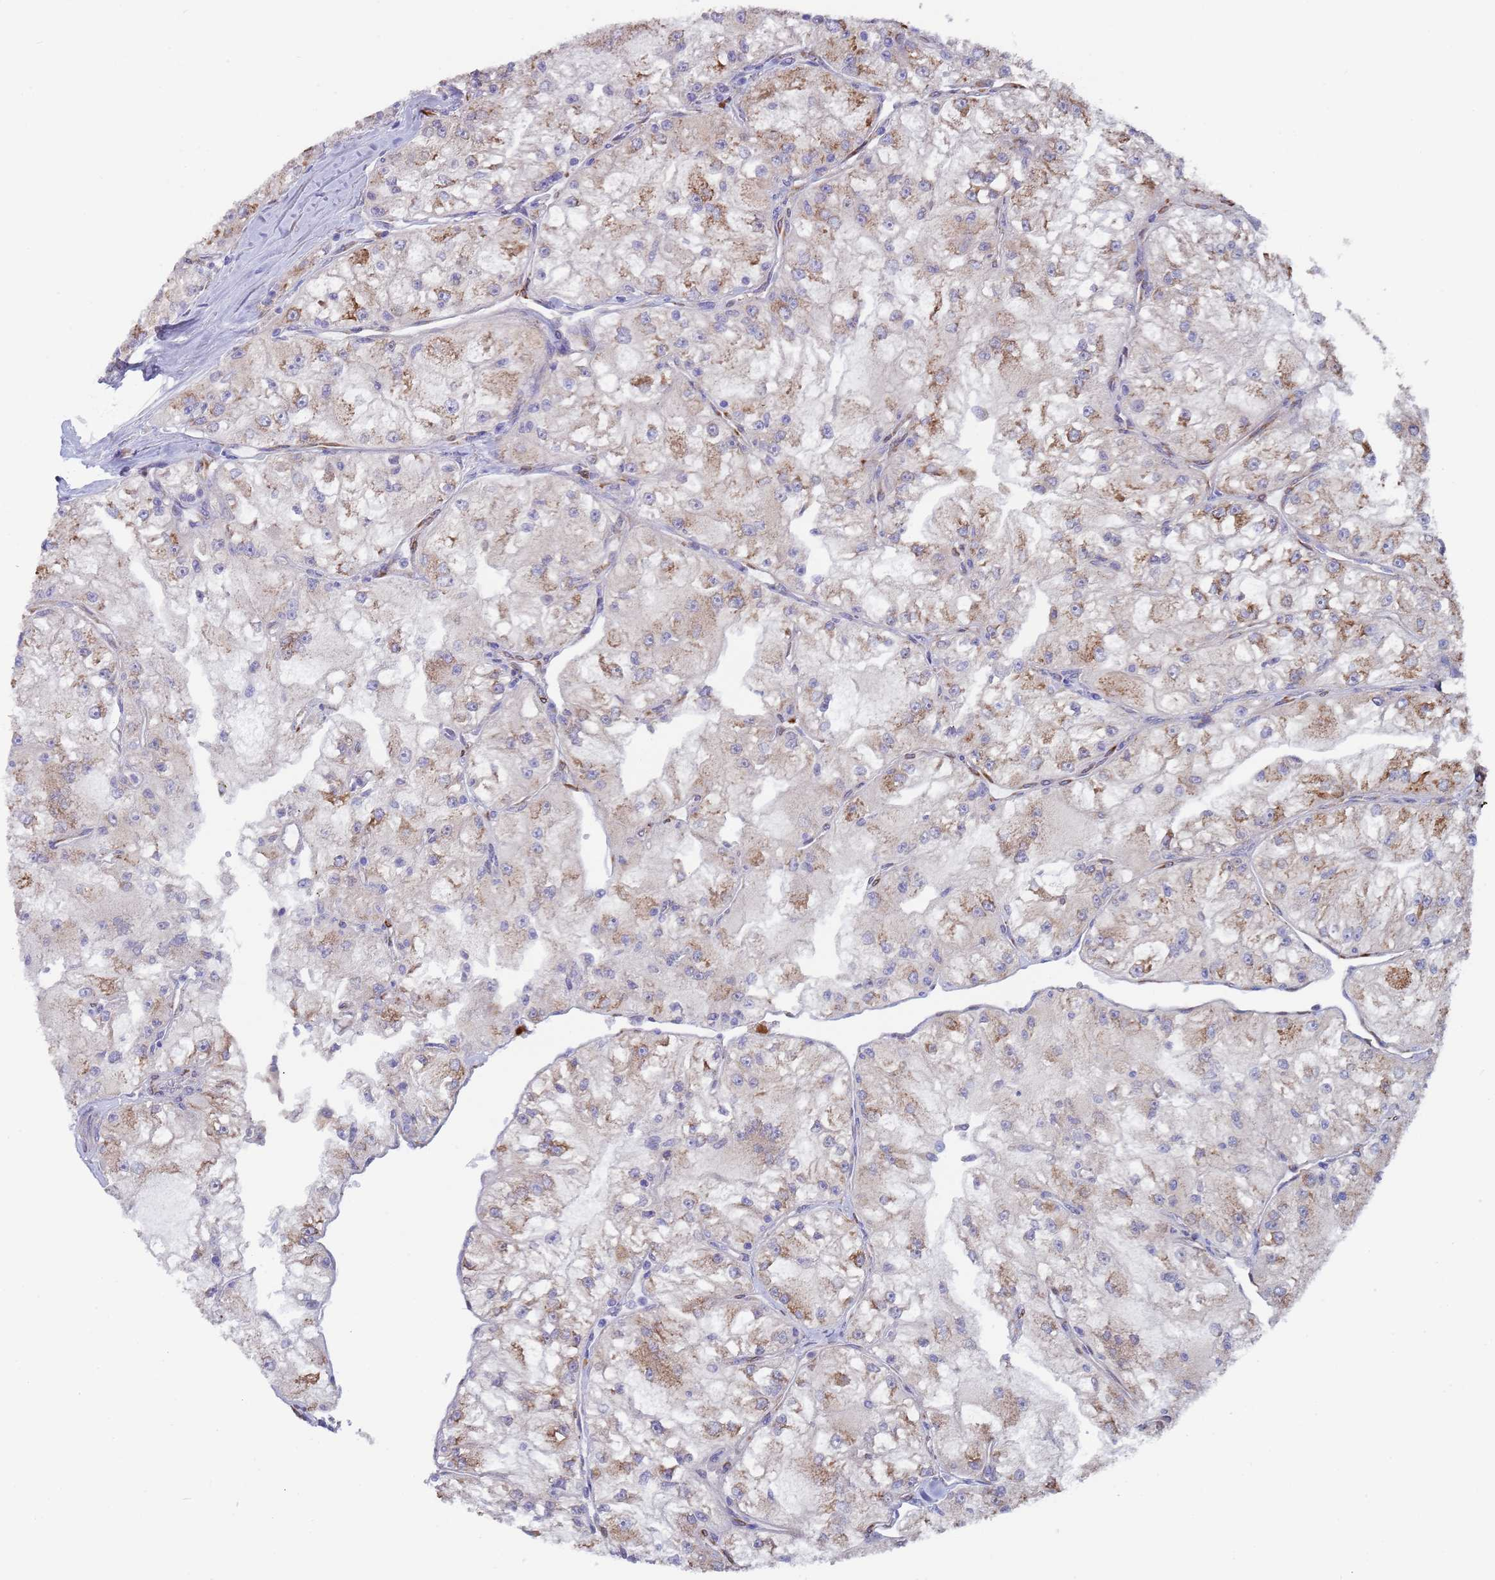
{"staining": {"intensity": "moderate", "quantity": "<25%", "location": "cytoplasmic/membranous"}, "tissue": "renal cancer", "cell_type": "Tumor cells", "image_type": "cancer", "snomed": [{"axis": "morphology", "description": "Adenocarcinoma, NOS"}, {"axis": "topography", "description": "Kidney"}], "caption": "Renal cancer tissue displays moderate cytoplasmic/membranous positivity in about <25% of tumor cells", "gene": "ZNF844", "patient": {"sex": "female", "age": 72}}